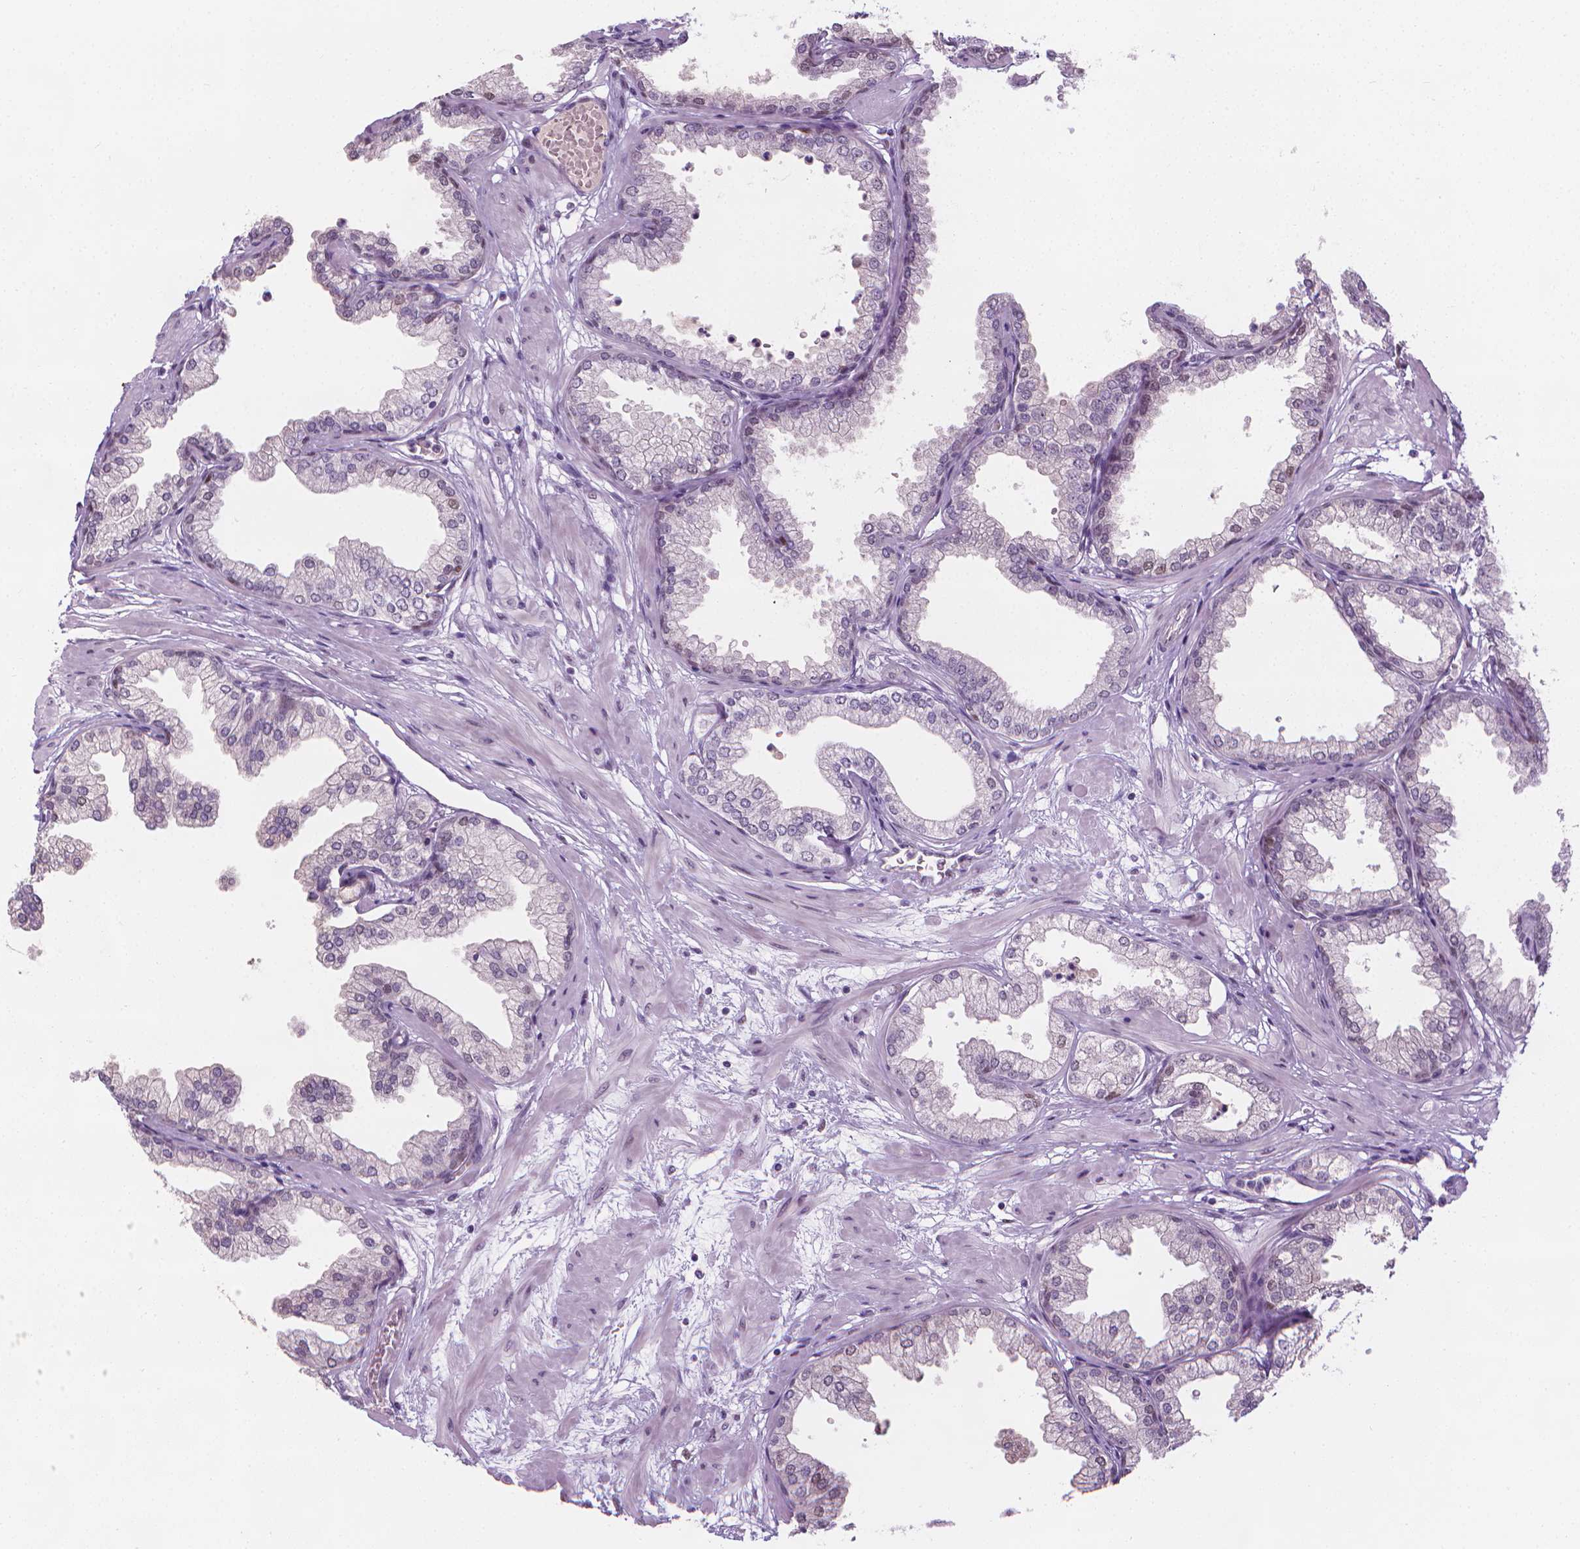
{"staining": {"intensity": "weak", "quantity": "25%-75%", "location": "nuclear"}, "tissue": "prostate", "cell_type": "Glandular cells", "image_type": "normal", "snomed": [{"axis": "morphology", "description": "Normal tissue, NOS"}, {"axis": "topography", "description": "Prostate"}], "caption": "Protein analysis of normal prostate demonstrates weak nuclear staining in about 25%-75% of glandular cells.", "gene": "CDKN1C", "patient": {"sex": "male", "age": 37}}